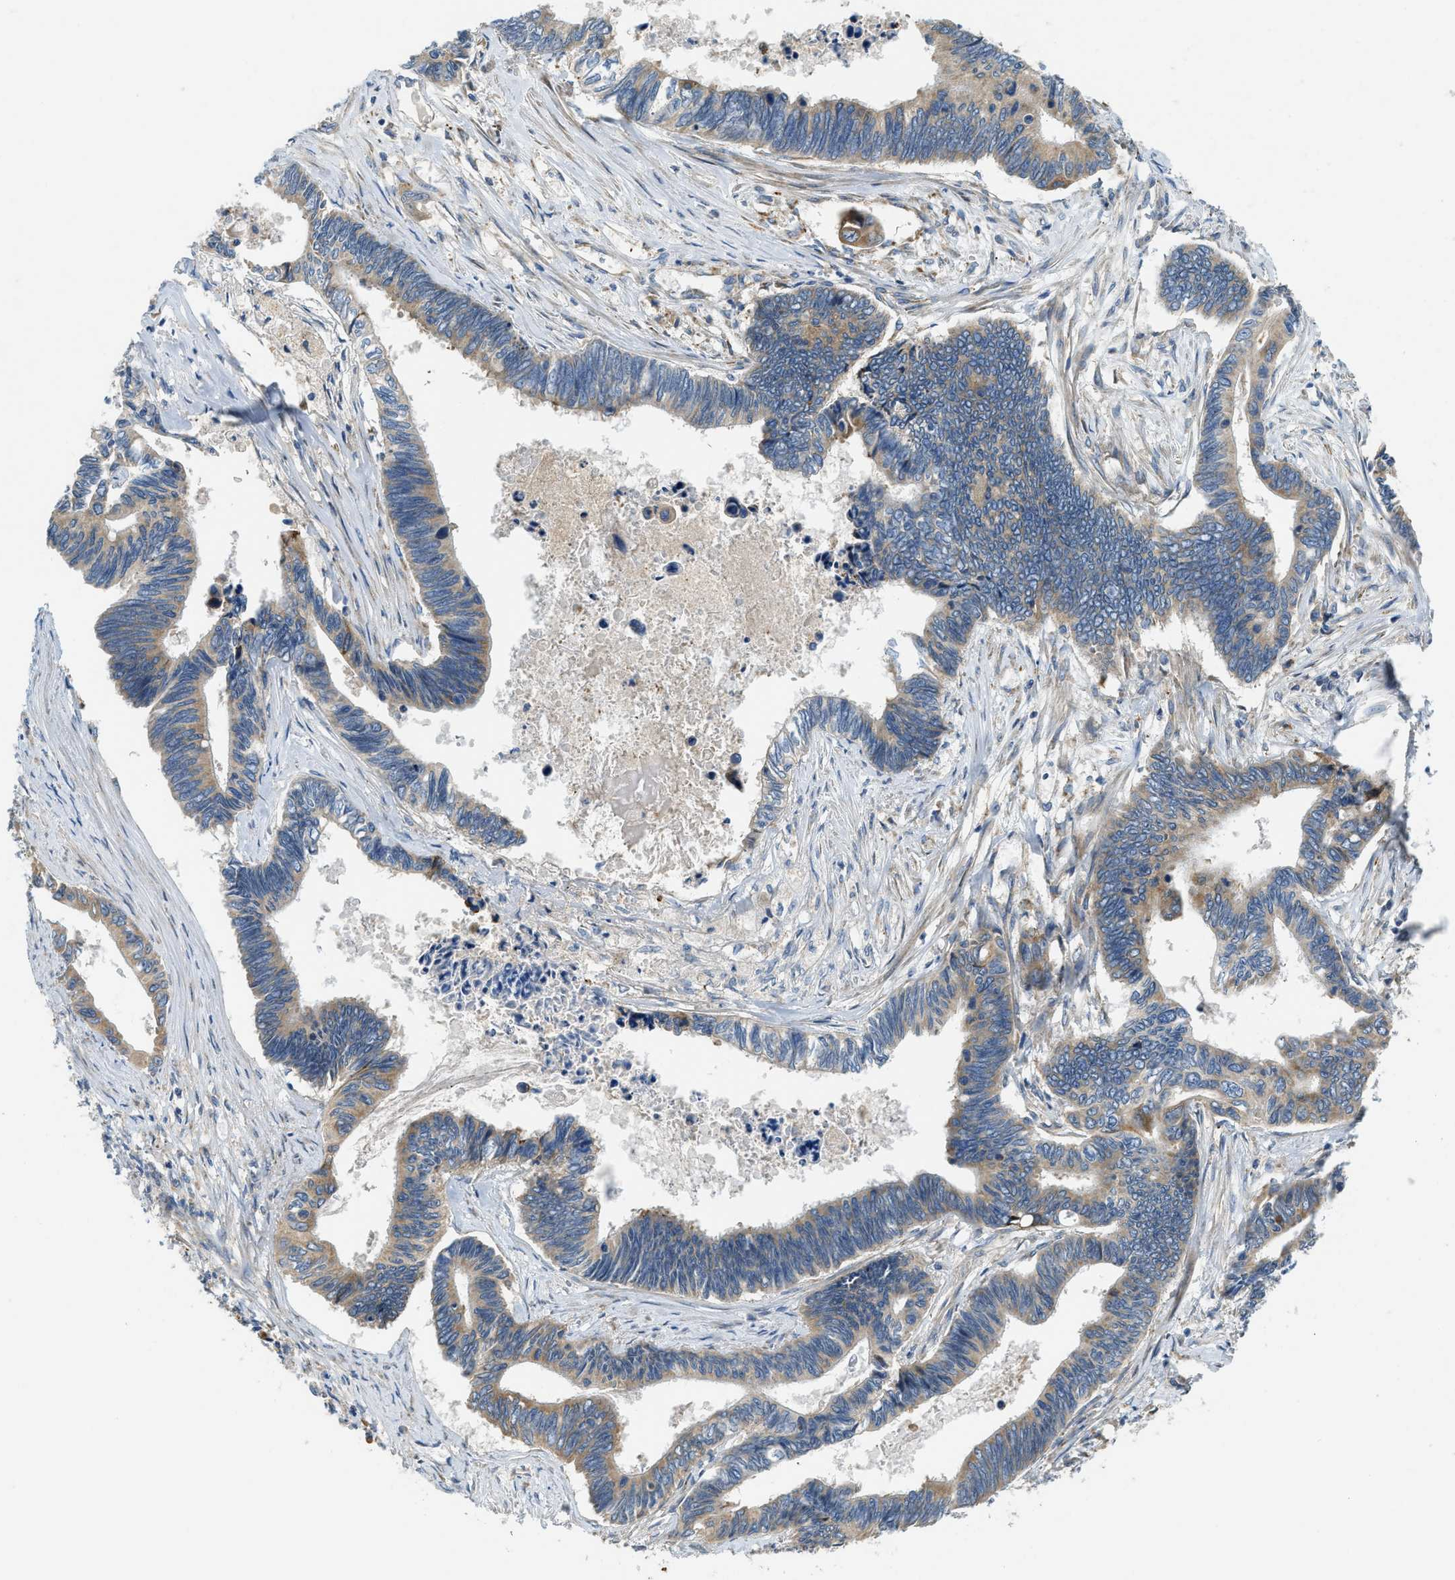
{"staining": {"intensity": "moderate", "quantity": ">75%", "location": "cytoplasmic/membranous"}, "tissue": "pancreatic cancer", "cell_type": "Tumor cells", "image_type": "cancer", "snomed": [{"axis": "morphology", "description": "Adenocarcinoma, NOS"}, {"axis": "topography", "description": "Pancreas"}], "caption": "Adenocarcinoma (pancreatic) was stained to show a protein in brown. There is medium levels of moderate cytoplasmic/membranous positivity in about >75% of tumor cells.", "gene": "TMEM68", "patient": {"sex": "female", "age": 70}}